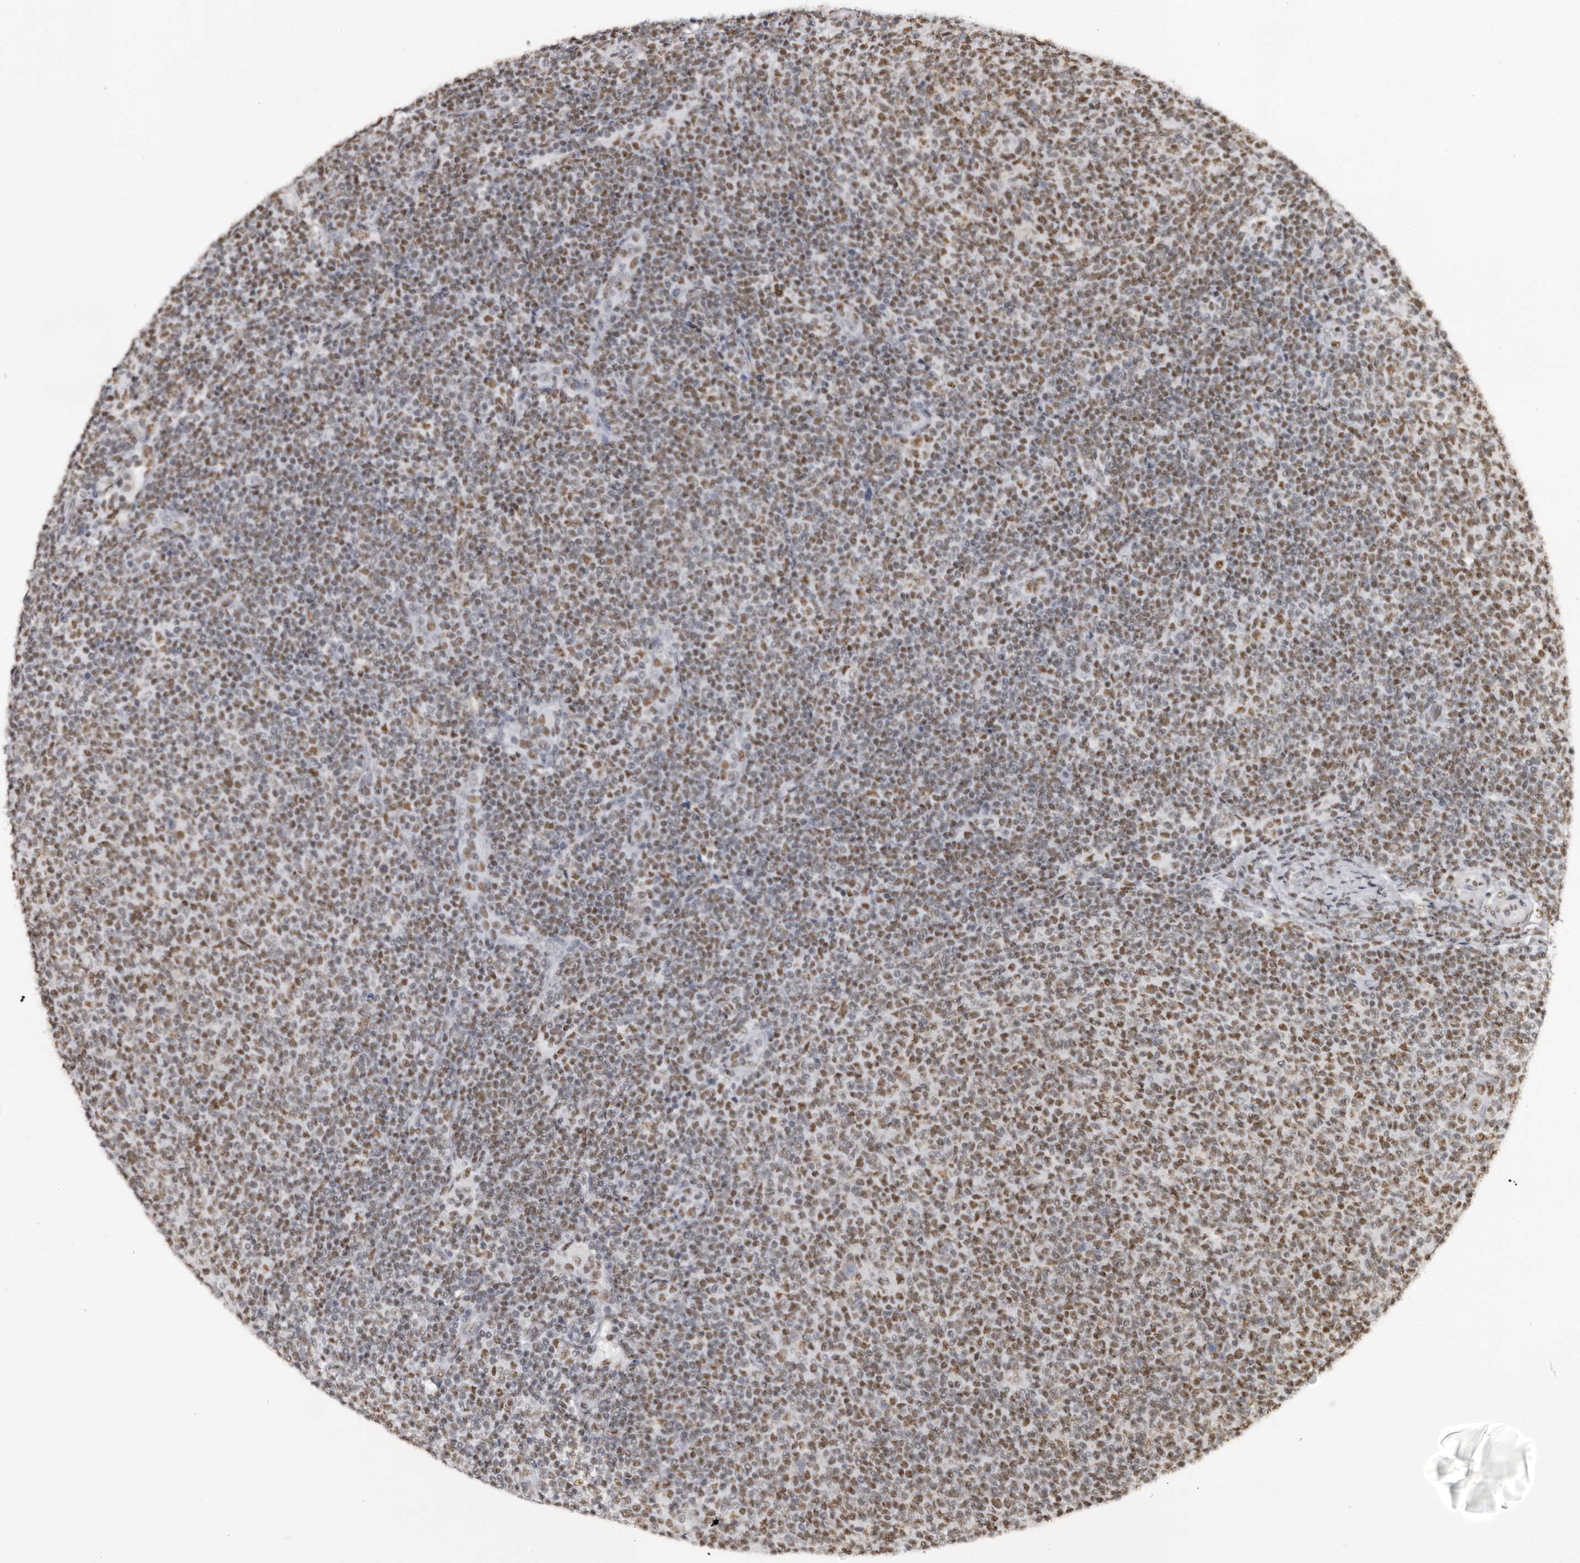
{"staining": {"intensity": "moderate", "quantity": "25%-75%", "location": "nuclear"}, "tissue": "lymphoma", "cell_type": "Tumor cells", "image_type": "cancer", "snomed": [{"axis": "morphology", "description": "Malignant lymphoma, non-Hodgkin's type, Low grade"}, {"axis": "topography", "description": "Lymph node"}], "caption": "An immunohistochemistry (IHC) micrograph of neoplastic tissue is shown. Protein staining in brown labels moderate nuclear positivity in lymphoma within tumor cells.", "gene": "SCAF4", "patient": {"sex": "male", "age": 66}}